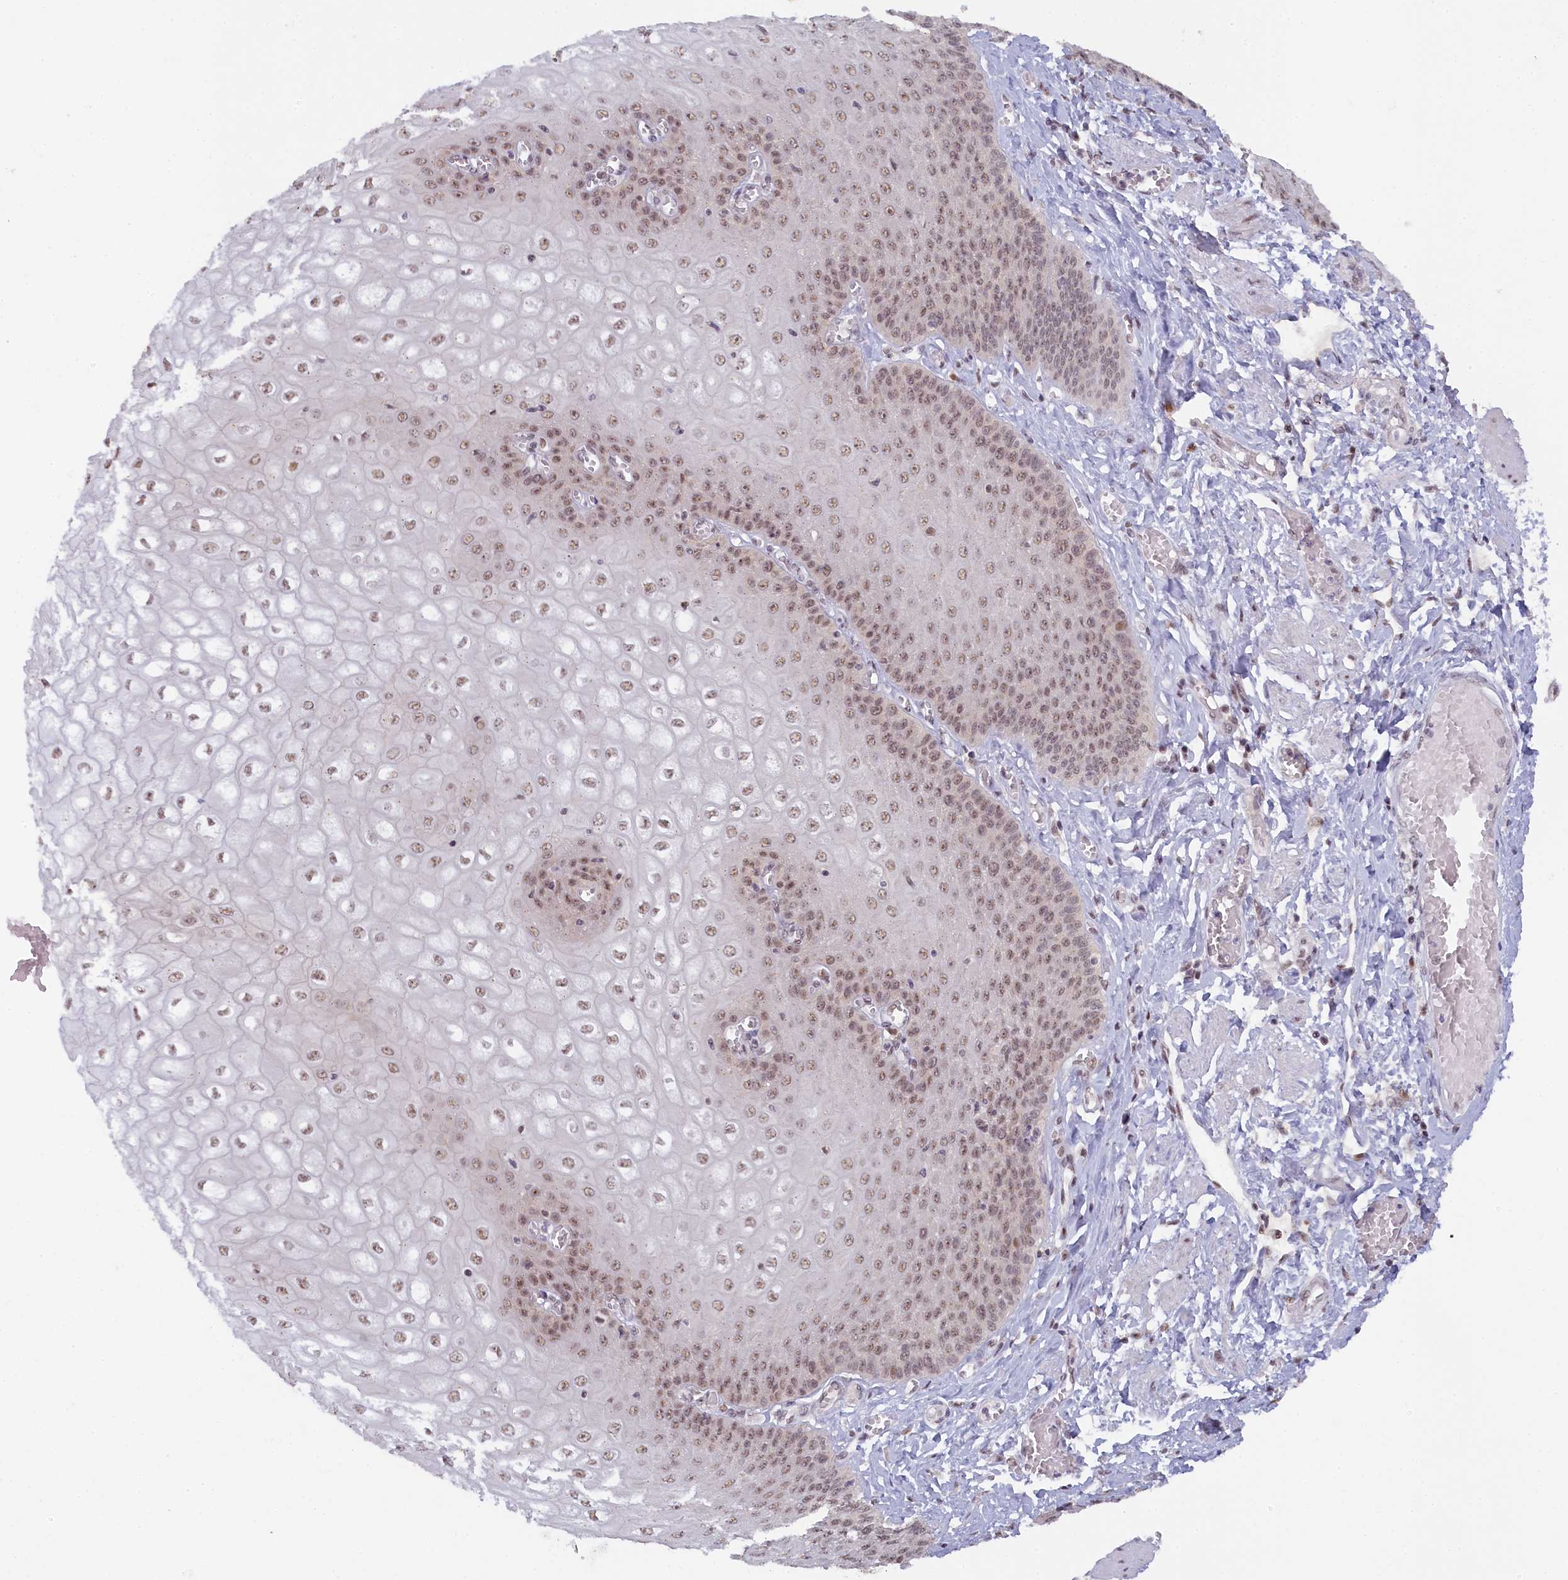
{"staining": {"intensity": "moderate", "quantity": ">75%", "location": "nuclear"}, "tissue": "esophagus", "cell_type": "Squamous epithelial cells", "image_type": "normal", "snomed": [{"axis": "morphology", "description": "Normal tissue, NOS"}, {"axis": "topography", "description": "Esophagus"}], "caption": "Brown immunohistochemical staining in normal esophagus demonstrates moderate nuclear expression in about >75% of squamous epithelial cells.", "gene": "SEC31B", "patient": {"sex": "male", "age": 60}}